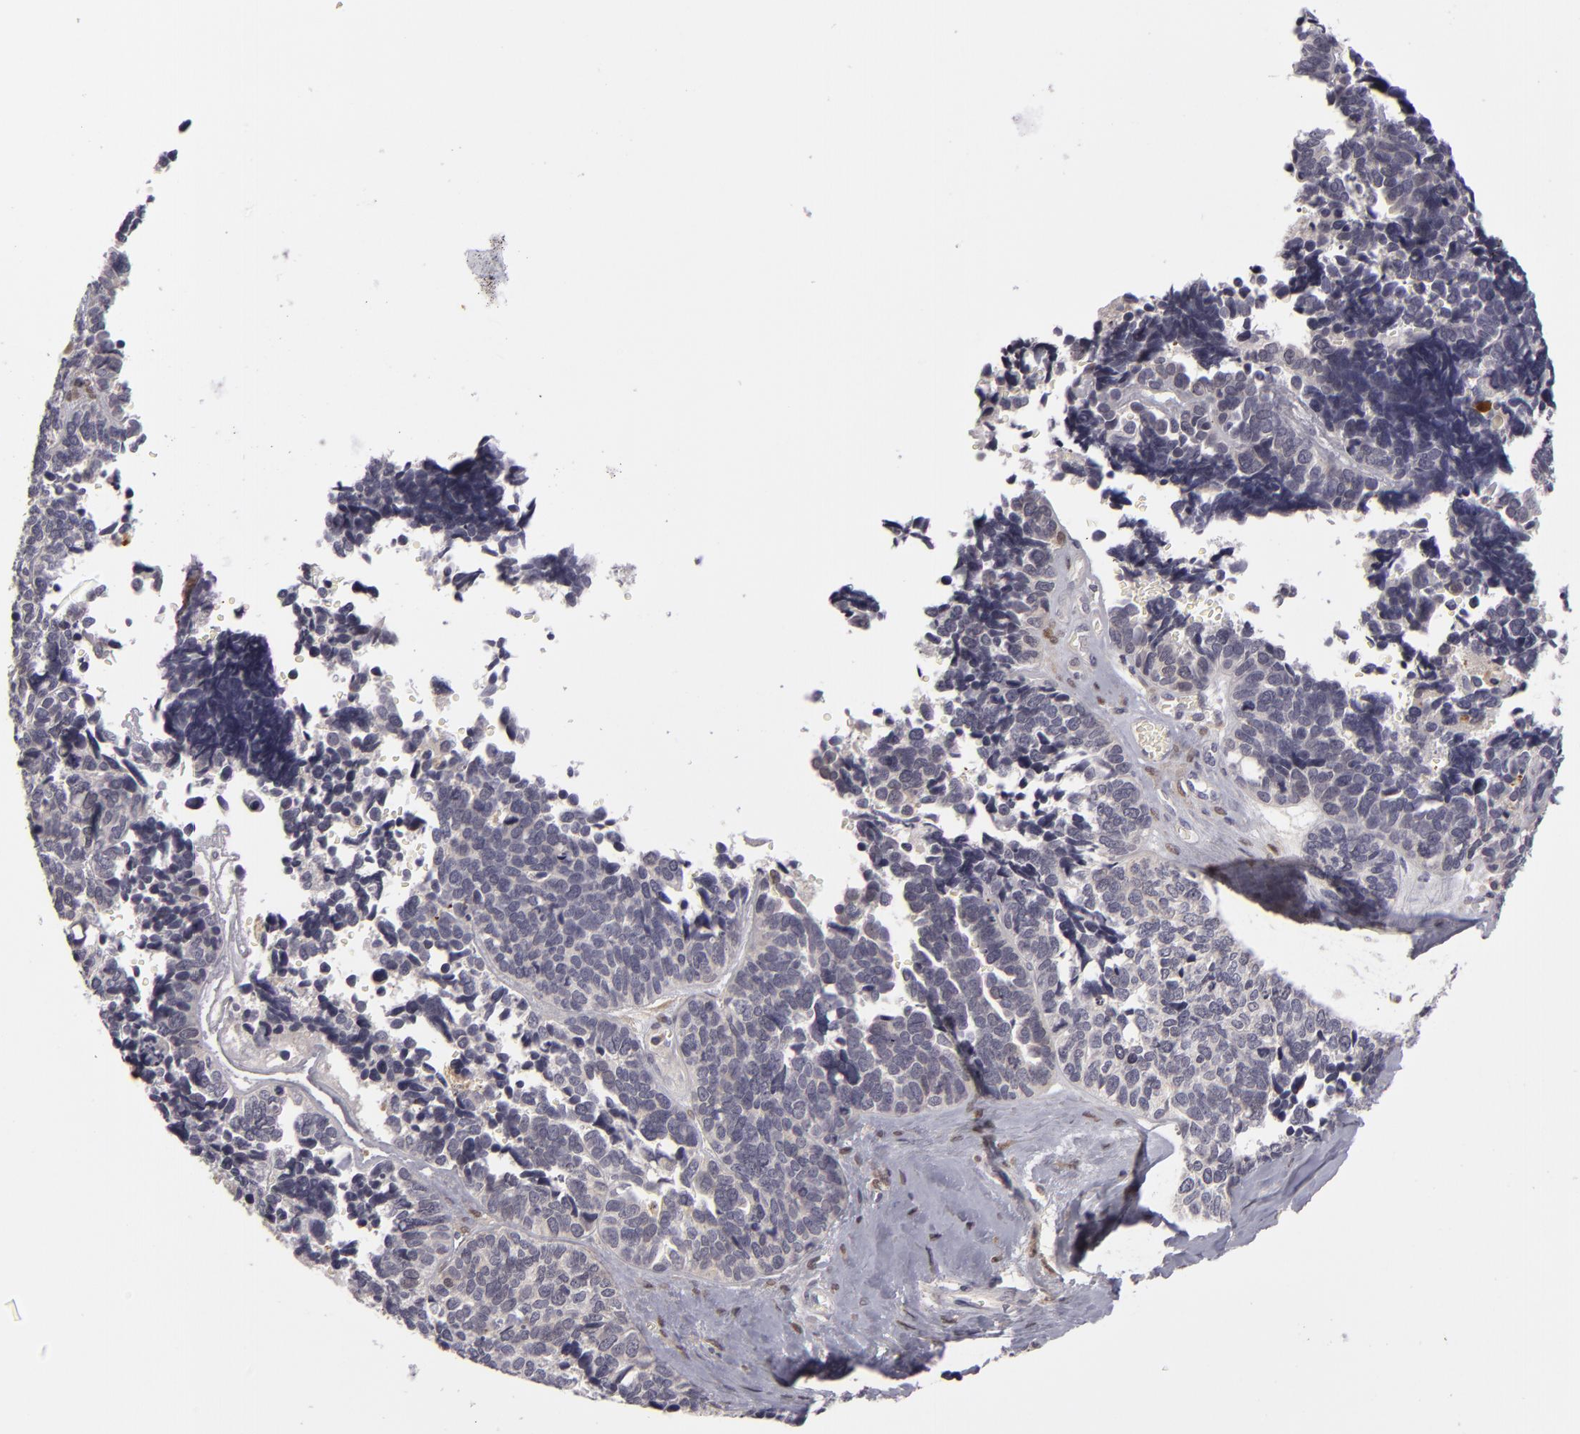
{"staining": {"intensity": "negative", "quantity": "none", "location": "none"}, "tissue": "ovarian cancer", "cell_type": "Tumor cells", "image_type": "cancer", "snomed": [{"axis": "morphology", "description": "Cystadenocarcinoma, serous, NOS"}, {"axis": "topography", "description": "Ovary"}], "caption": "Ovarian cancer stained for a protein using immunohistochemistry shows no positivity tumor cells.", "gene": "EFS", "patient": {"sex": "female", "age": 77}}